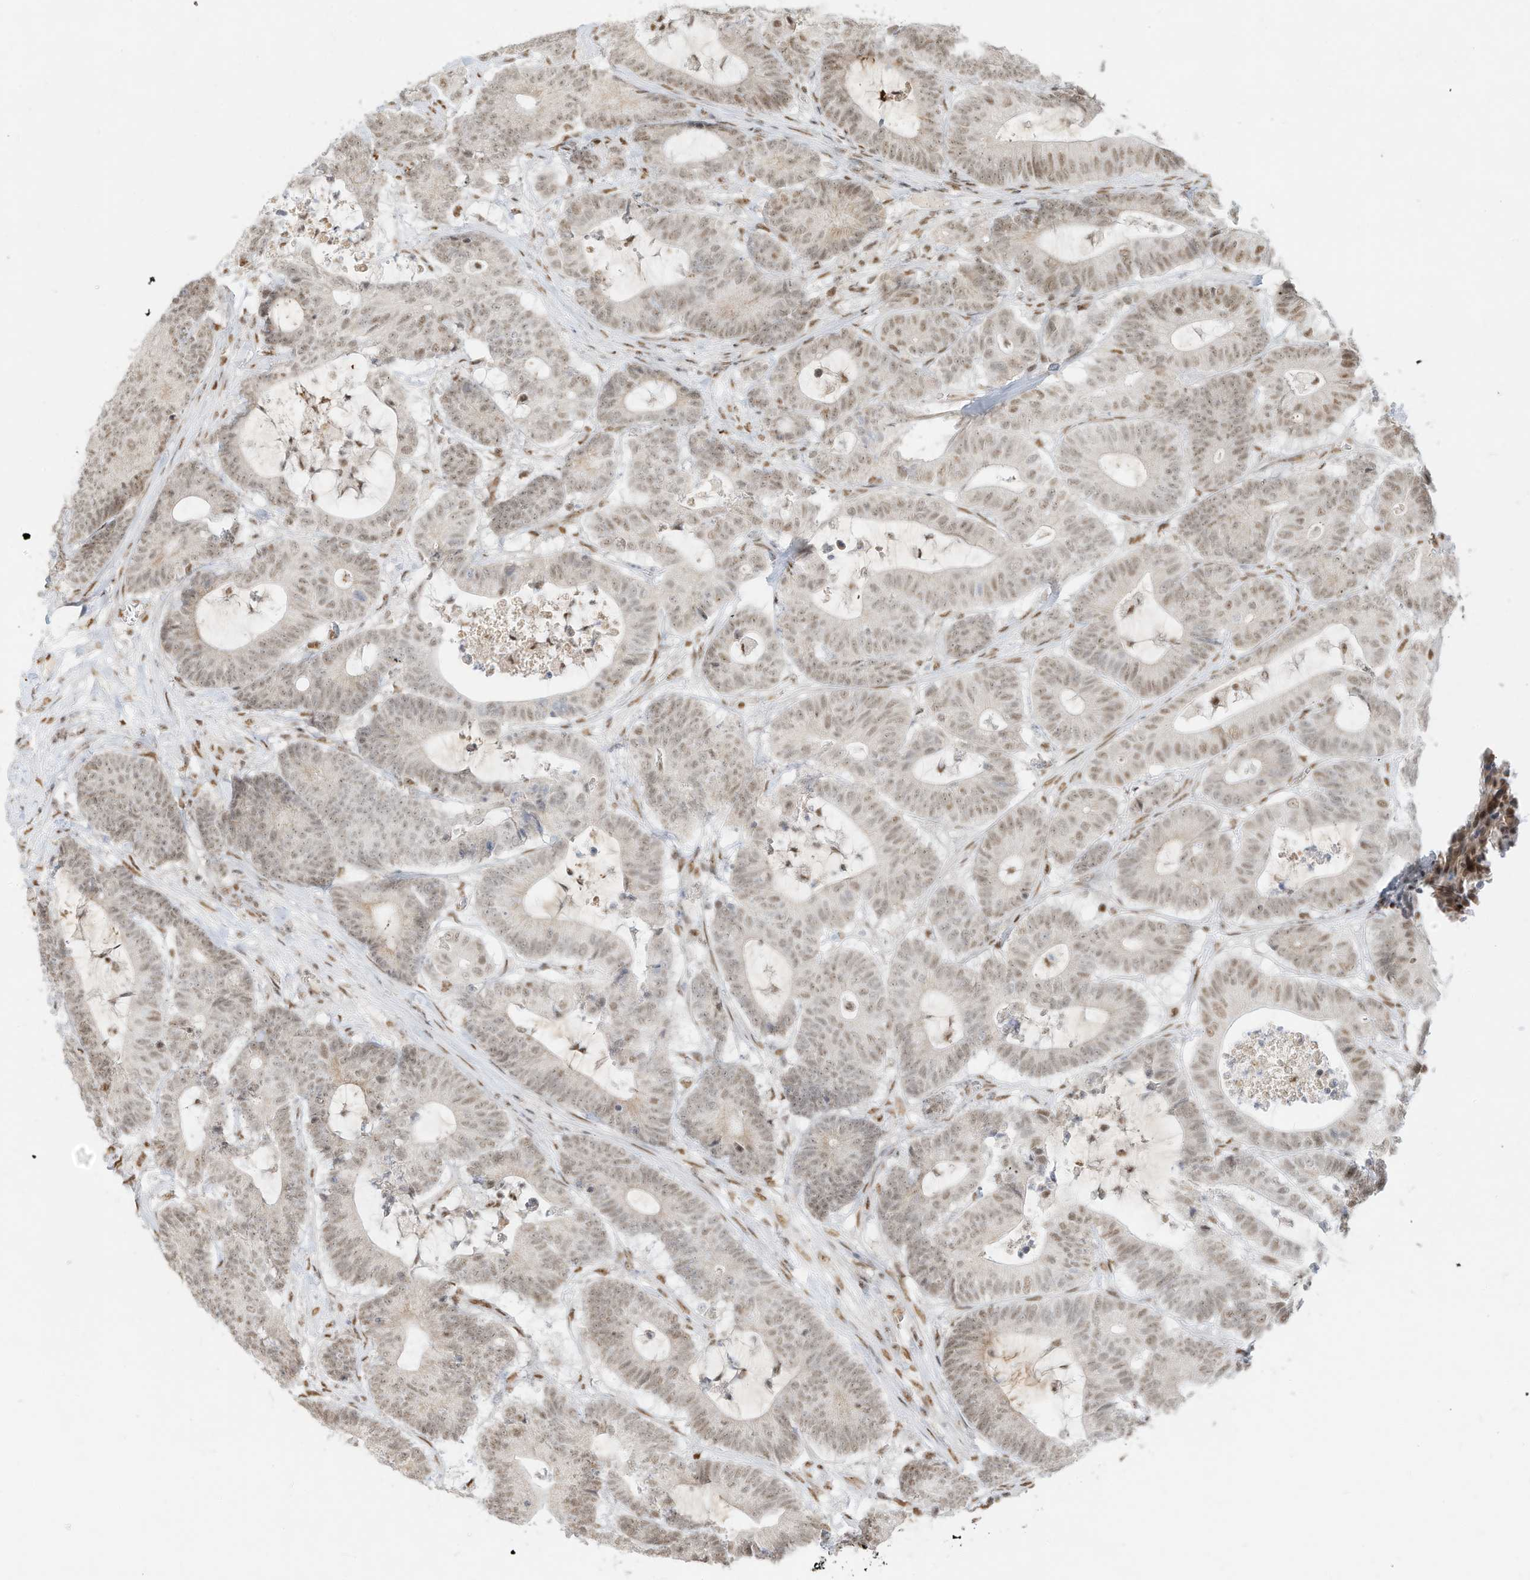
{"staining": {"intensity": "weak", "quantity": ">75%", "location": "nuclear"}, "tissue": "colorectal cancer", "cell_type": "Tumor cells", "image_type": "cancer", "snomed": [{"axis": "morphology", "description": "Adenocarcinoma, NOS"}, {"axis": "topography", "description": "Colon"}], "caption": "Protein expression analysis of human colorectal cancer reveals weak nuclear staining in about >75% of tumor cells. Using DAB (3,3'-diaminobenzidine) (brown) and hematoxylin (blue) stains, captured at high magnification using brightfield microscopy.", "gene": "NHSL1", "patient": {"sex": "female", "age": 84}}